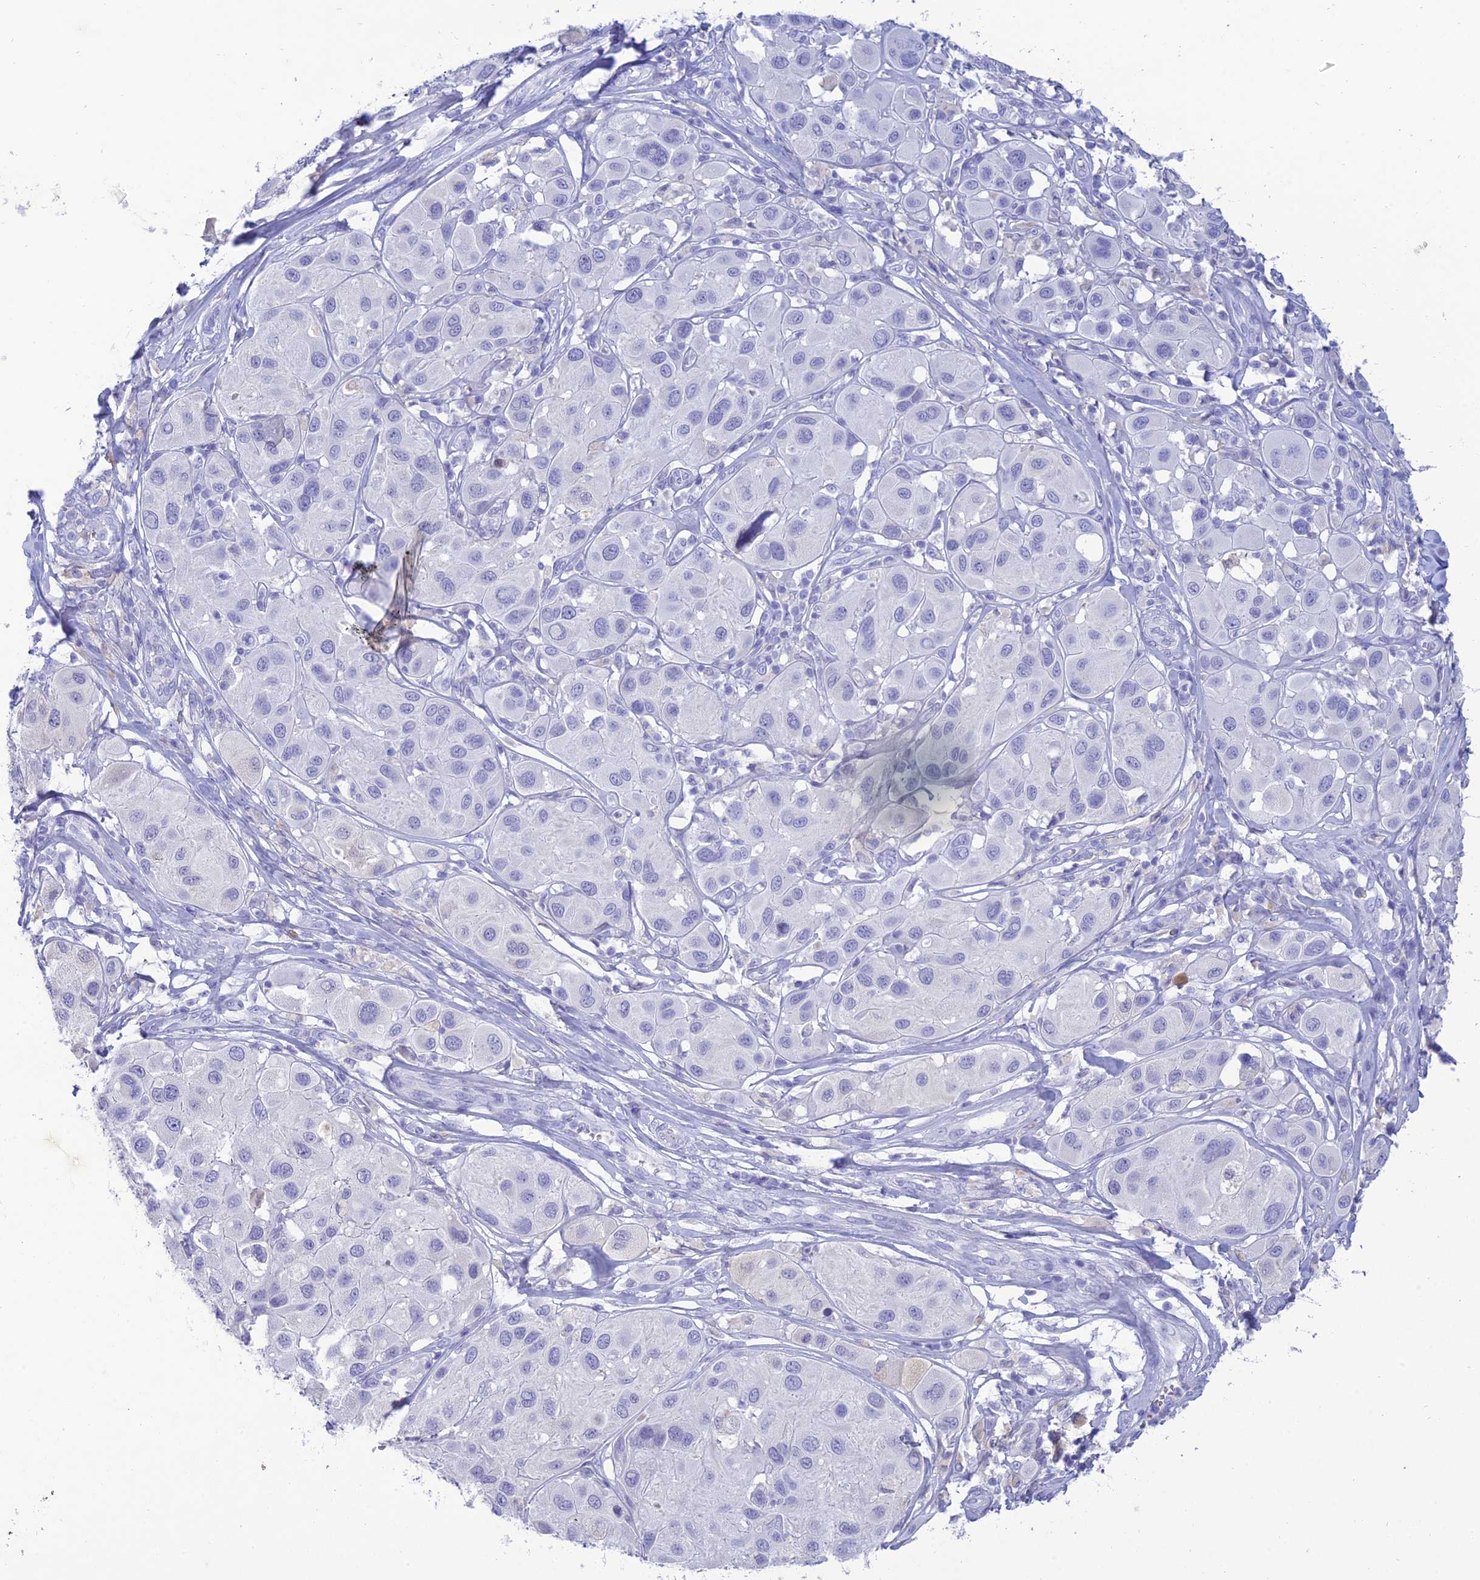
{"staining": {"intensity": "negative", "quantity": "none", "location": "none"}, "tissue": "melanoma", "cell_type": "Tumor cells", "image_type": "cancer", "snomed": [{"axis": "morphology", "description": "Malignant melanoma, Metastatic site"}, {"axis": "topography", "description": "Skin"}], "caption": "Immunohistochemistry histopathology image of neoplastic tissue: human malignant melanoma (metastatic site) stained with DAB (3,3'-diaminobenzidine) exhibits no significant protein expression in tumor cells. (Brightfield microscopy of DAB immunohistochemistry (IHC) at high magnification).", "gene": "MAL2", "patient": {"sex": "male", "age": 41}}